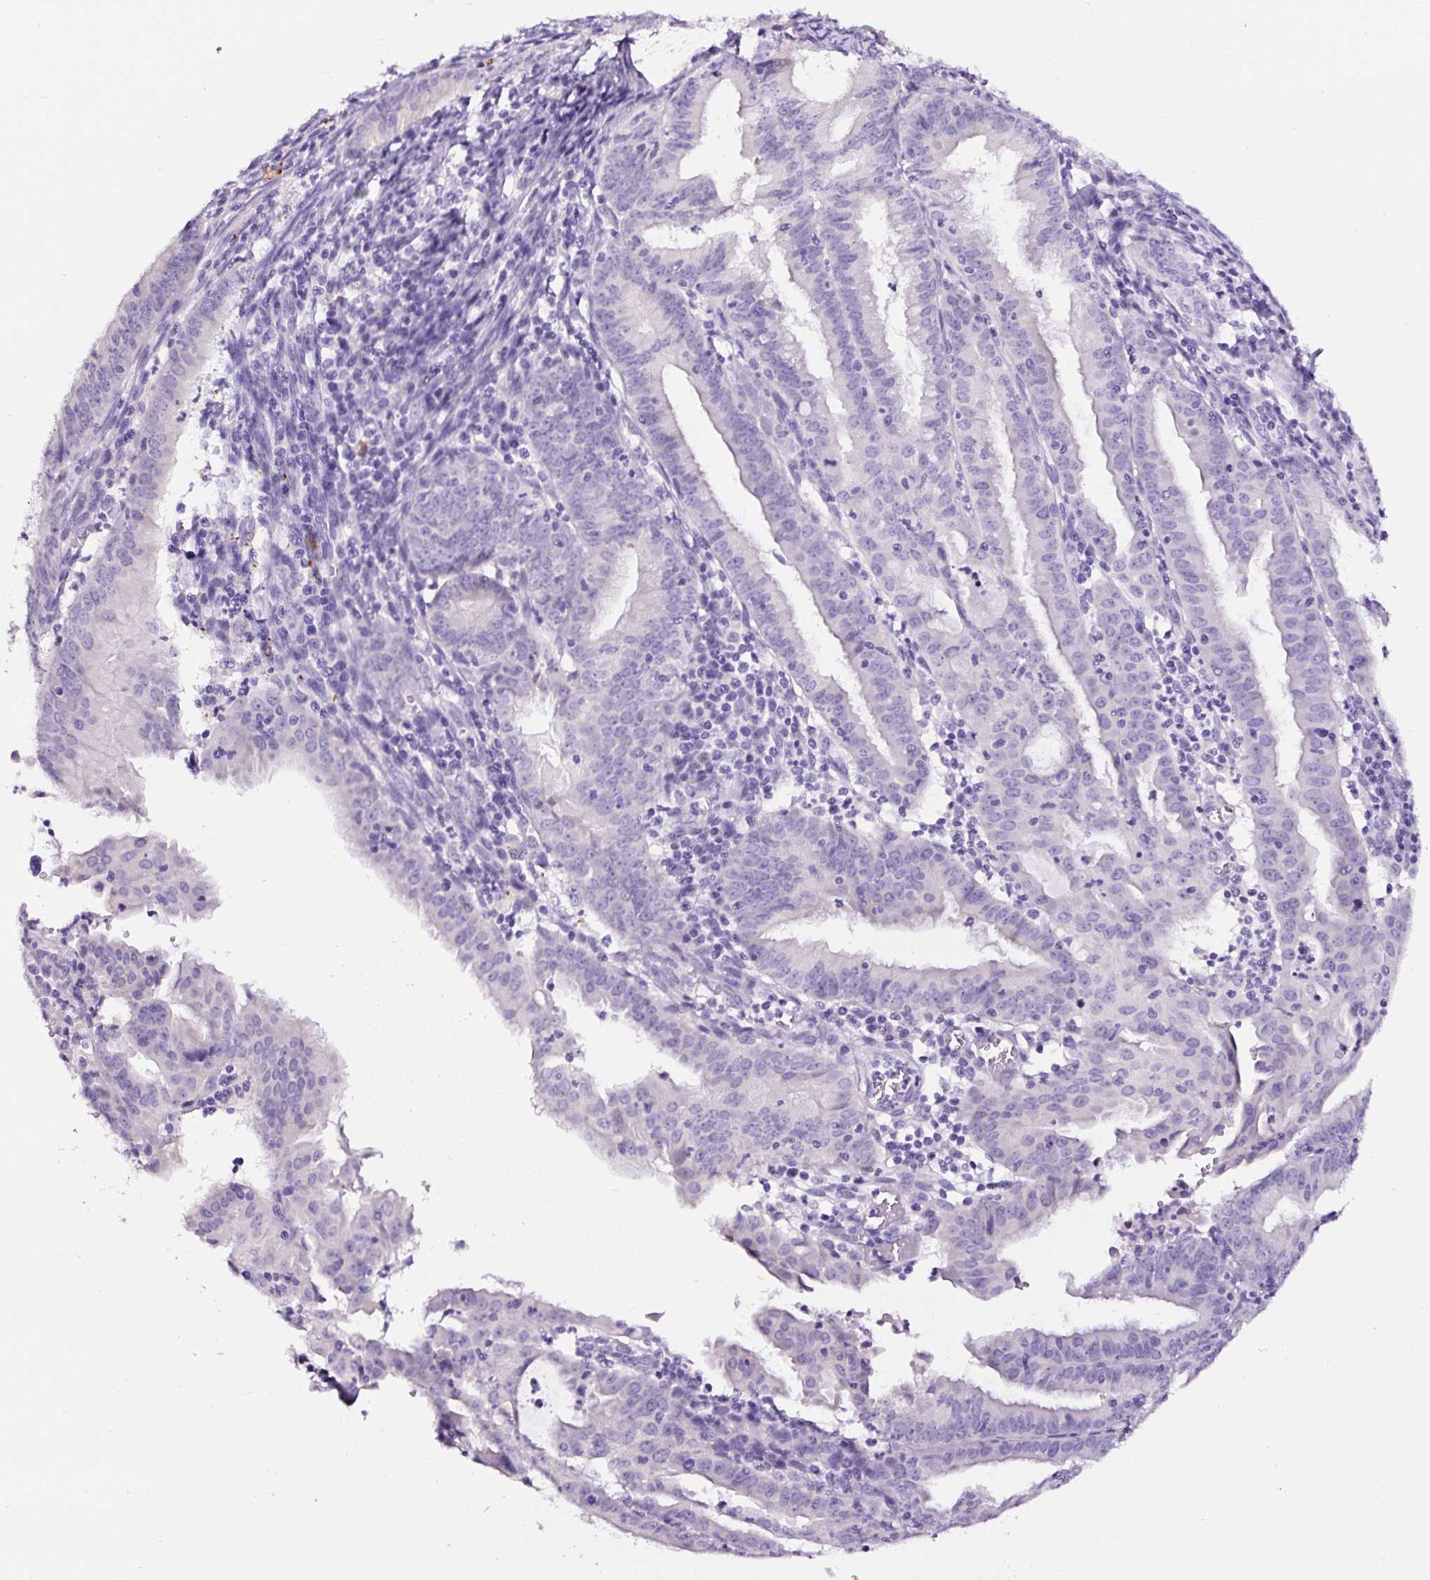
{"staining": {"intensity": "negative", "quantity": "none", "location": "none"}, "tissue": "endometrial cancer", "cell_type": "Tumor cells", "image_type": "cancer", "snomed": [{"axis": "morphology", "description": "Adenocarcinoma, NOS"}, {"axis": "topography", "description": "Endometrium"}], "caption": "Tumor cells are negative for protein expression in human endometrial cancer (adenocarcinoma).", "gene": "SP8", "patient": {"sex": "female", "age": 60}}